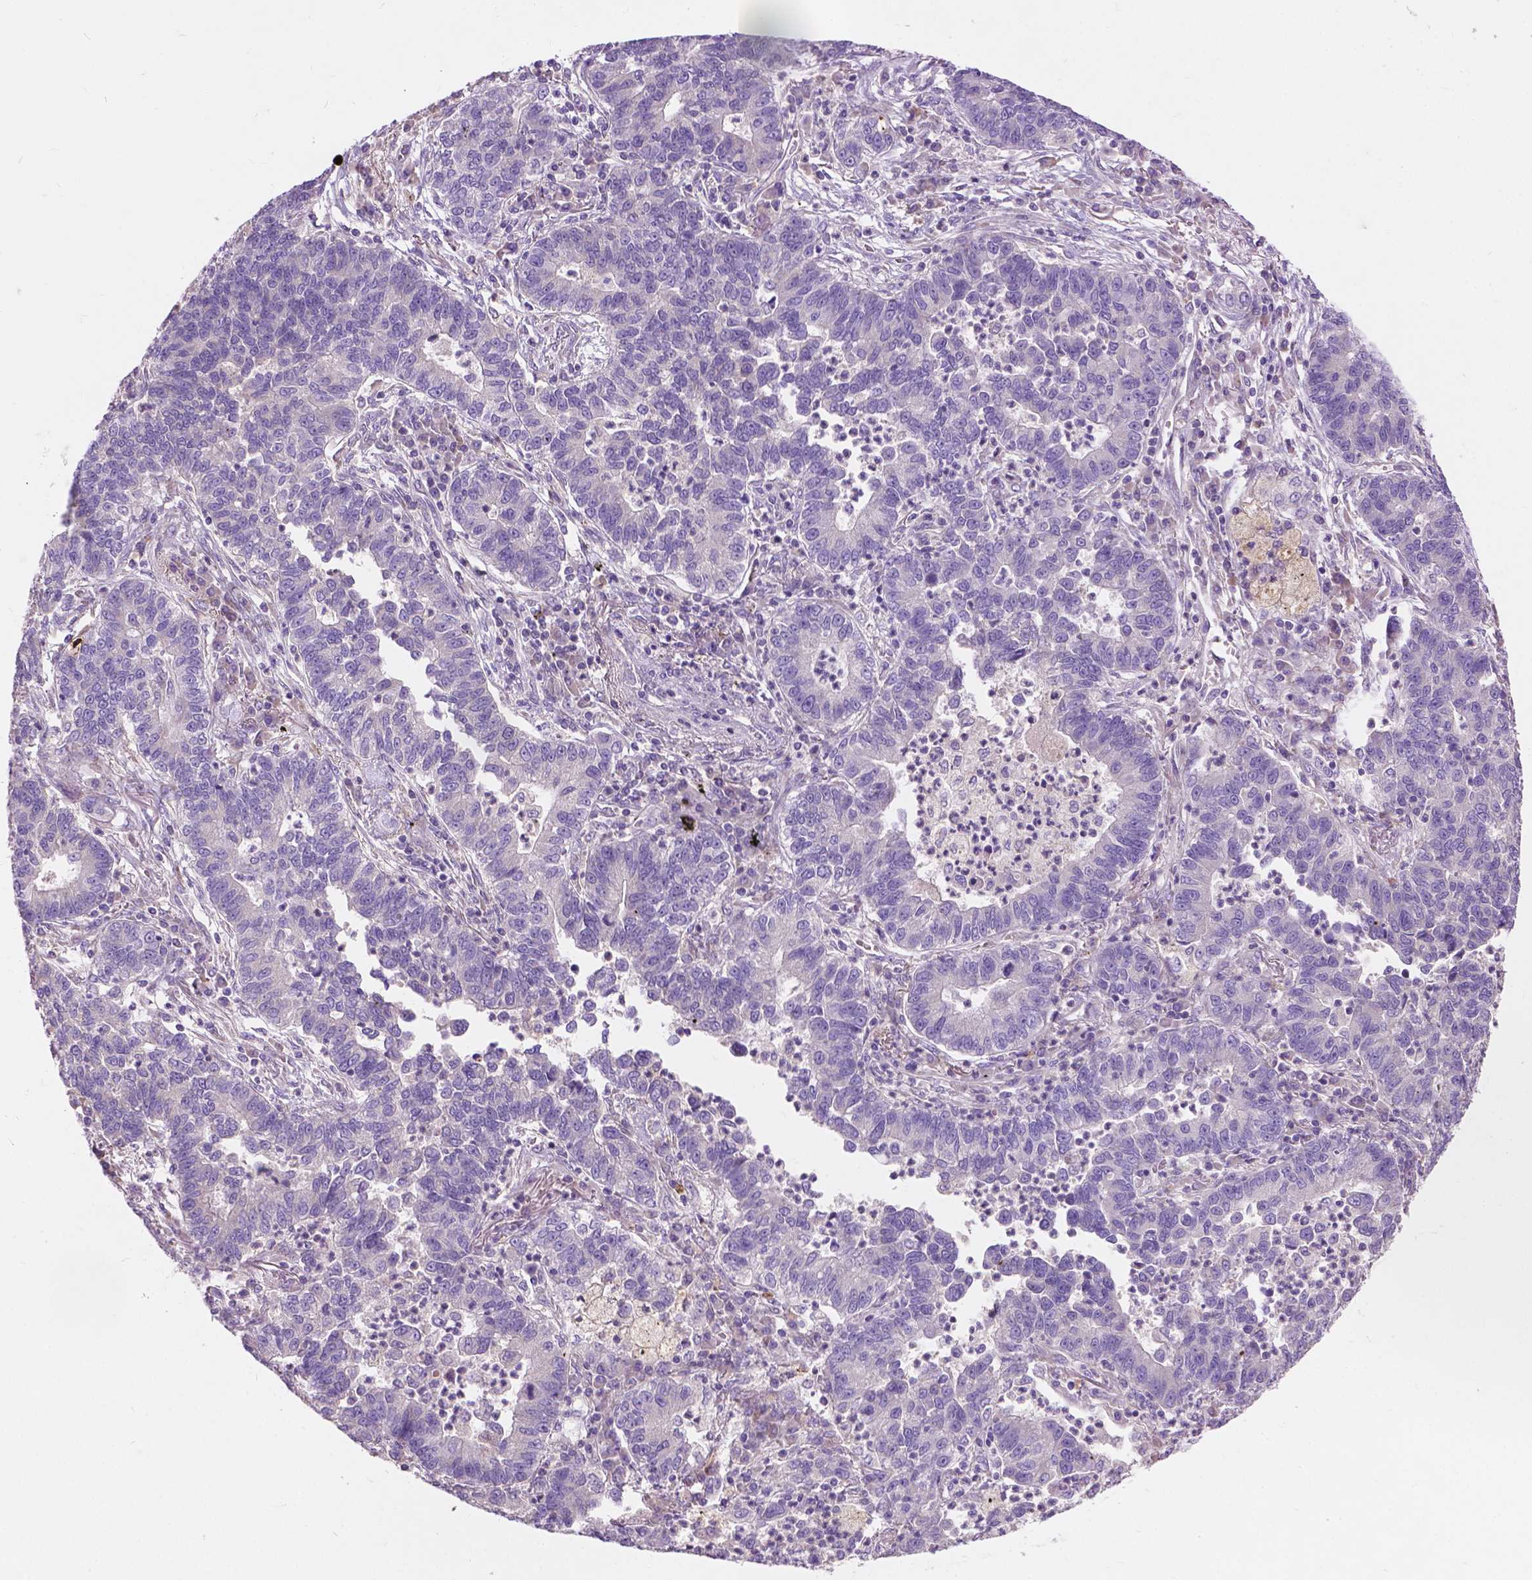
{"staining": {"intensity": "negative", "quantity": "none", "location": "none"}, "tissue": "lung cancer", "cell_type": "Tumor cells", "image_type": "cancer", "snomed": [{"axis": "morphology", "description": "Adenocarcinoma, NOS"}, {"axis": "topography", "description": "Lung"}], "caption": "An immunohistochemistry photomicrograph of lung cancer (adenocarcinoma) is shown. There is no staining in tumor cells of lung cancer (adenocarcinoma).", "gene": "NOXO1", "patient": {"sex": "female", "age": 57}}